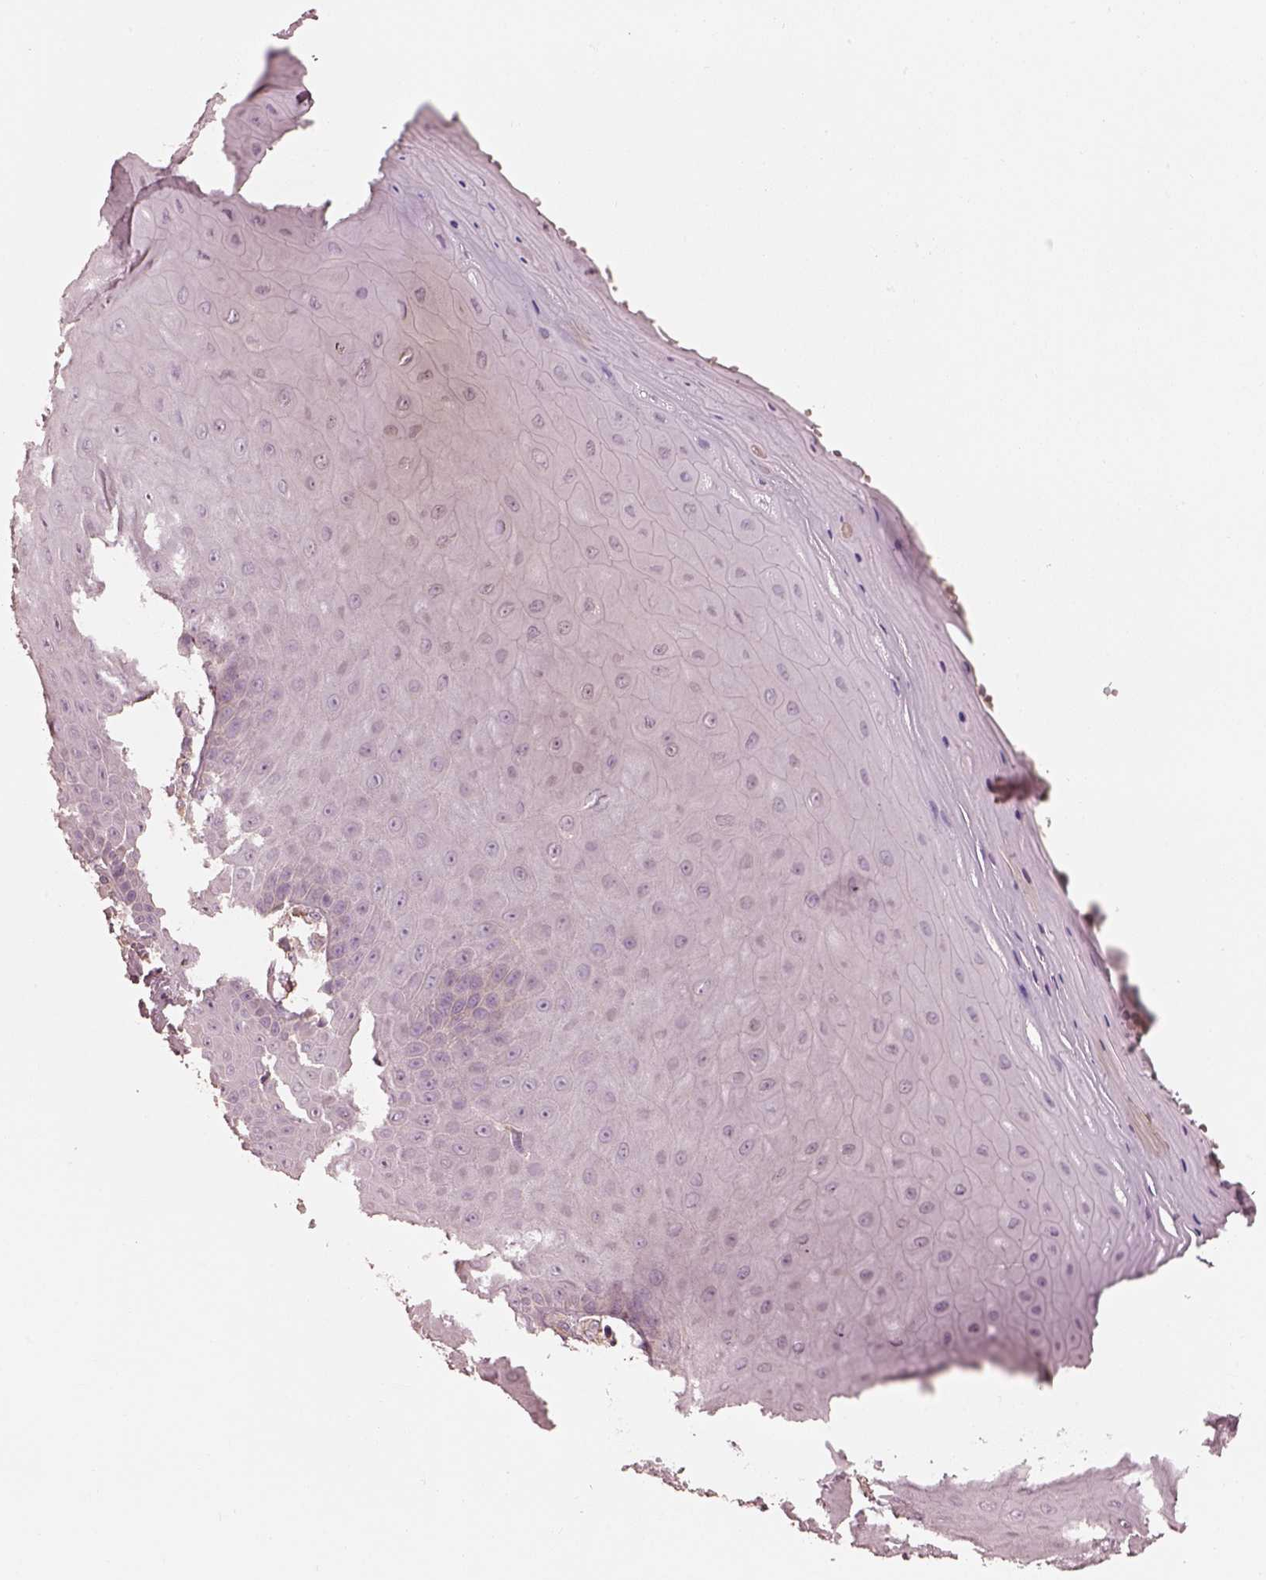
{"staining": {"intensity": "negative", "quantity": "none", "location": "none"}, "tissue": "vagina", "cell_type": "Squamous epithelial cells", "image_type": "normal", "snomed": [{"axis": "morphology", "description": "Normal tissue, NOS"}, {"axis": "topography", "description": "Vagina"}], "caption": "A high-resolution histopathology image shows IHC staining of unremarkable vagina, which demonstrates no significant expression in squamous epithelial cells.", "gene": "OTOGL", "patient": {"sex": "female", "age": 83}}